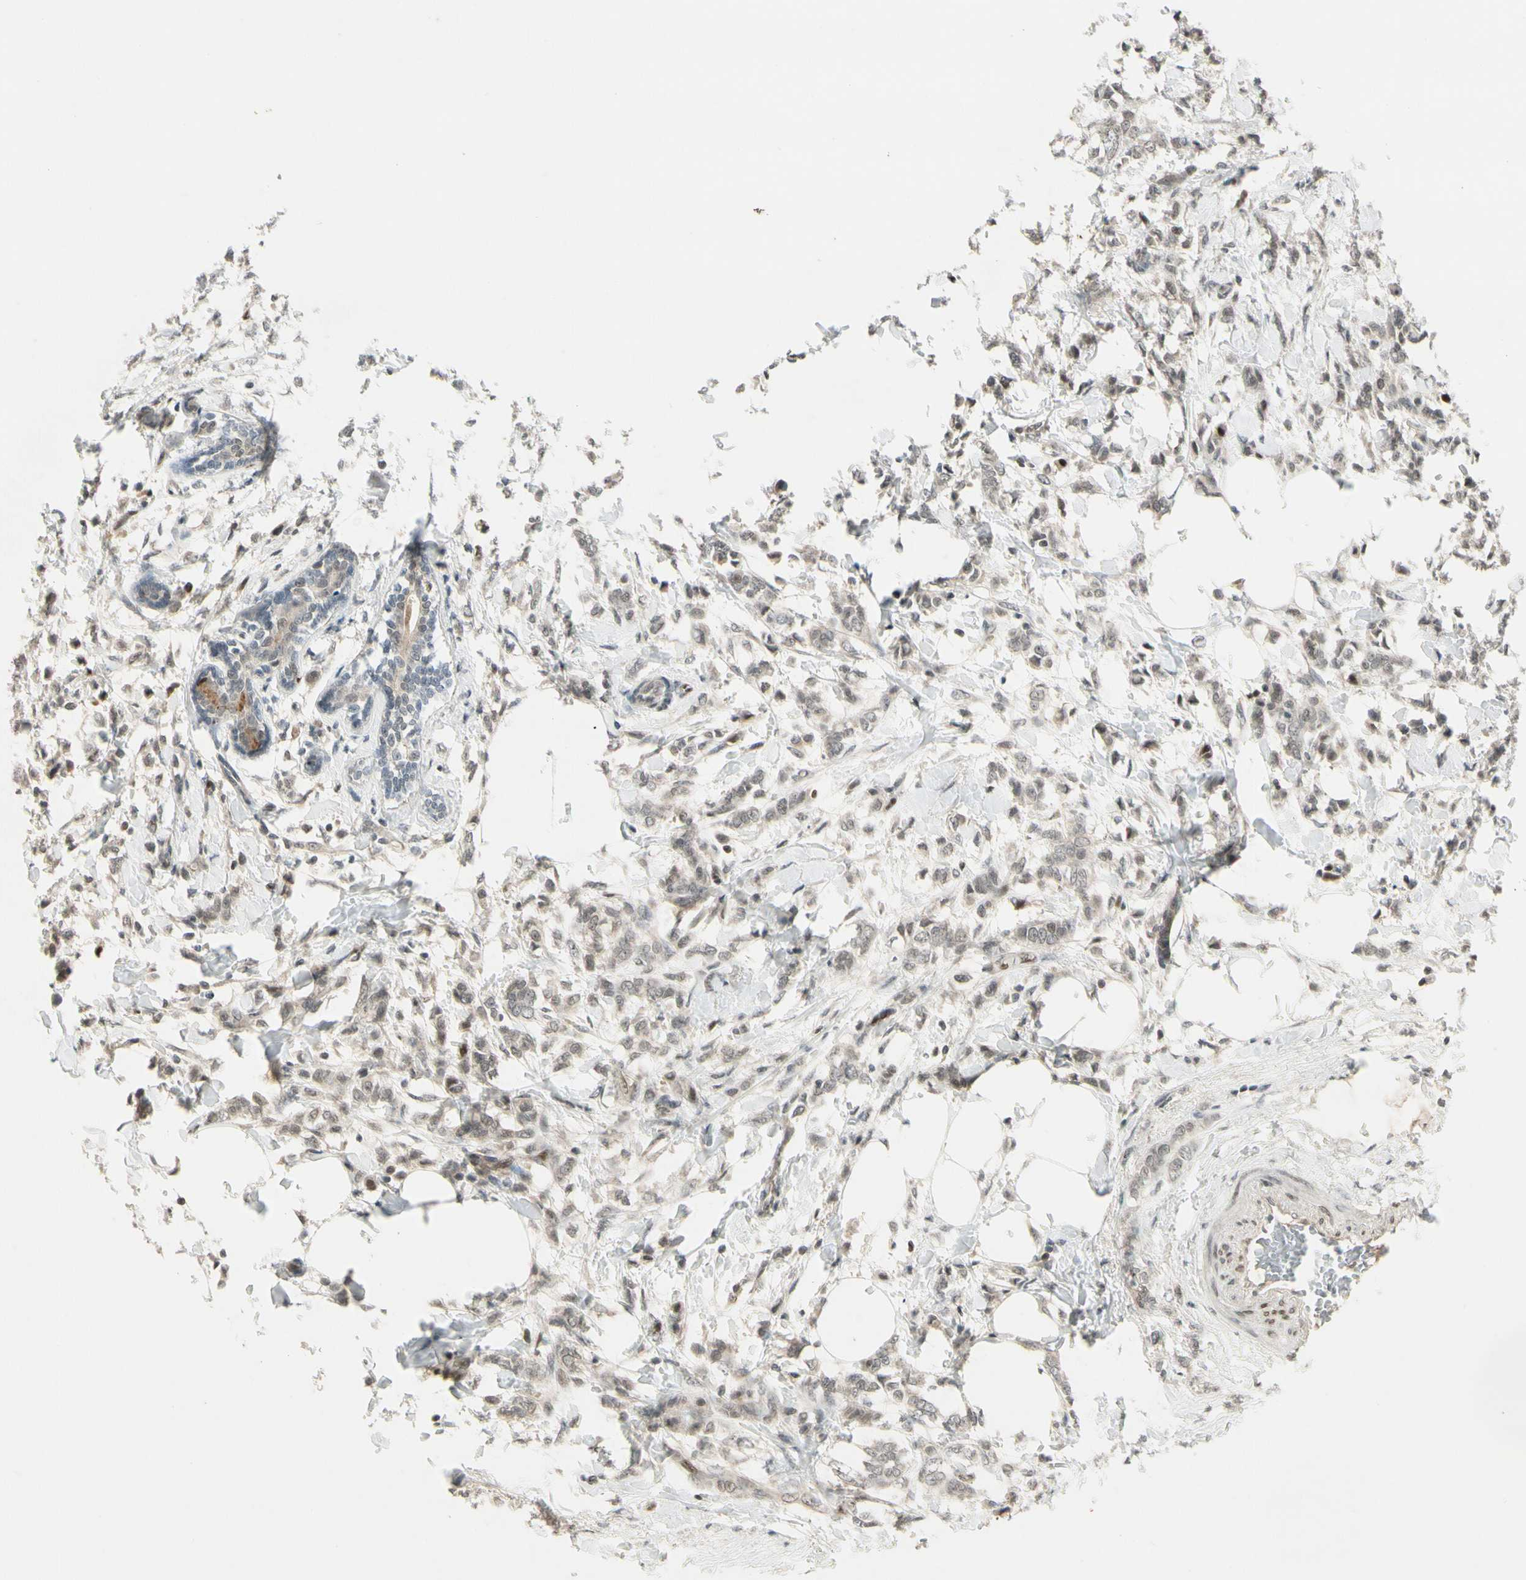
{"staining": {"intensity": "negative", "quantity": "none", "location": "none"}, "tissue": "breast cancer", "cell_type": "Tumor cells", "image_type": "cancer", "snomed": [{"axis": "morphology", "description": "Lobular carcinoma, in situ"}, {"axis": "morphology", "description": "Lobular carcinoma"}, {"axis": "topography", "description": "Breast"}], "caption": "High magnification brightfield microscopy of breast lobular carcinoma stained with DAB (brown) and counterstained with hematoxylin (blue): tumor cells show no significant expression. (Stains: DAB immunohistochemistry with hematoxylin counter stain, Microscopy: brightfield microscopy at high magnification).", "gene": "CDK11A", "patient": {"sex": "female", "age": 41}}